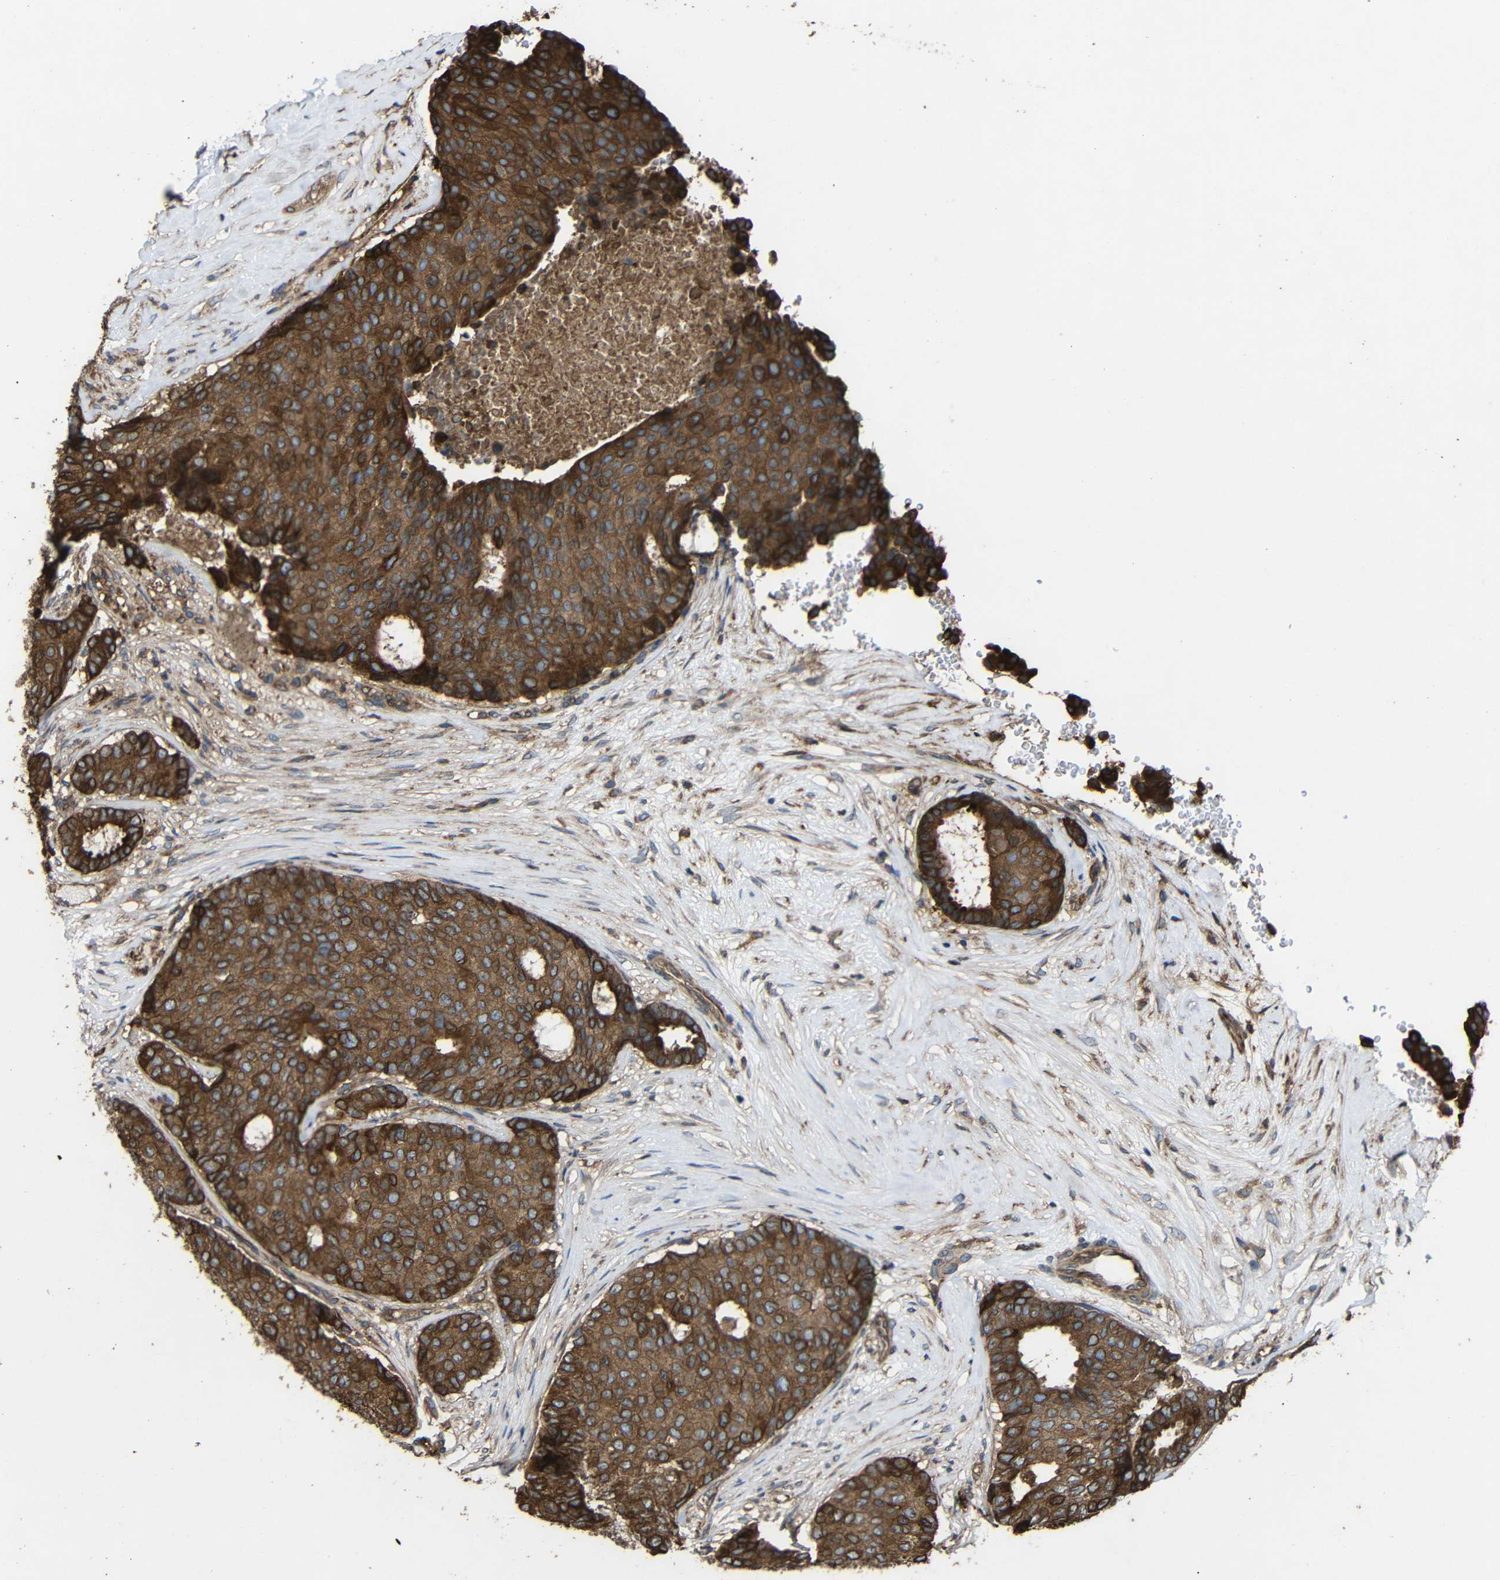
{"staining": {"intensity": "strong", "quantity": ">75%", "location": "cytoplasmic/membranous"}, "tissue": "breast cancer", "cell_type": "Tumor cells", "image_type": "cancer", "snomed": [{"axis": "morphology", "description": "Duct carcinoma"}, {"axis": "topography", "description": "Breast"}], "caption": "A photomicrograph showing strong cytoplasmic/membranous expression in approximately >75% of tumor cells in breast invasive ductal carcinoma, as visualized by brown immunohistochemical staining.", "gene": "TREM2", "patient": {"sex": "female", "age": 75}}